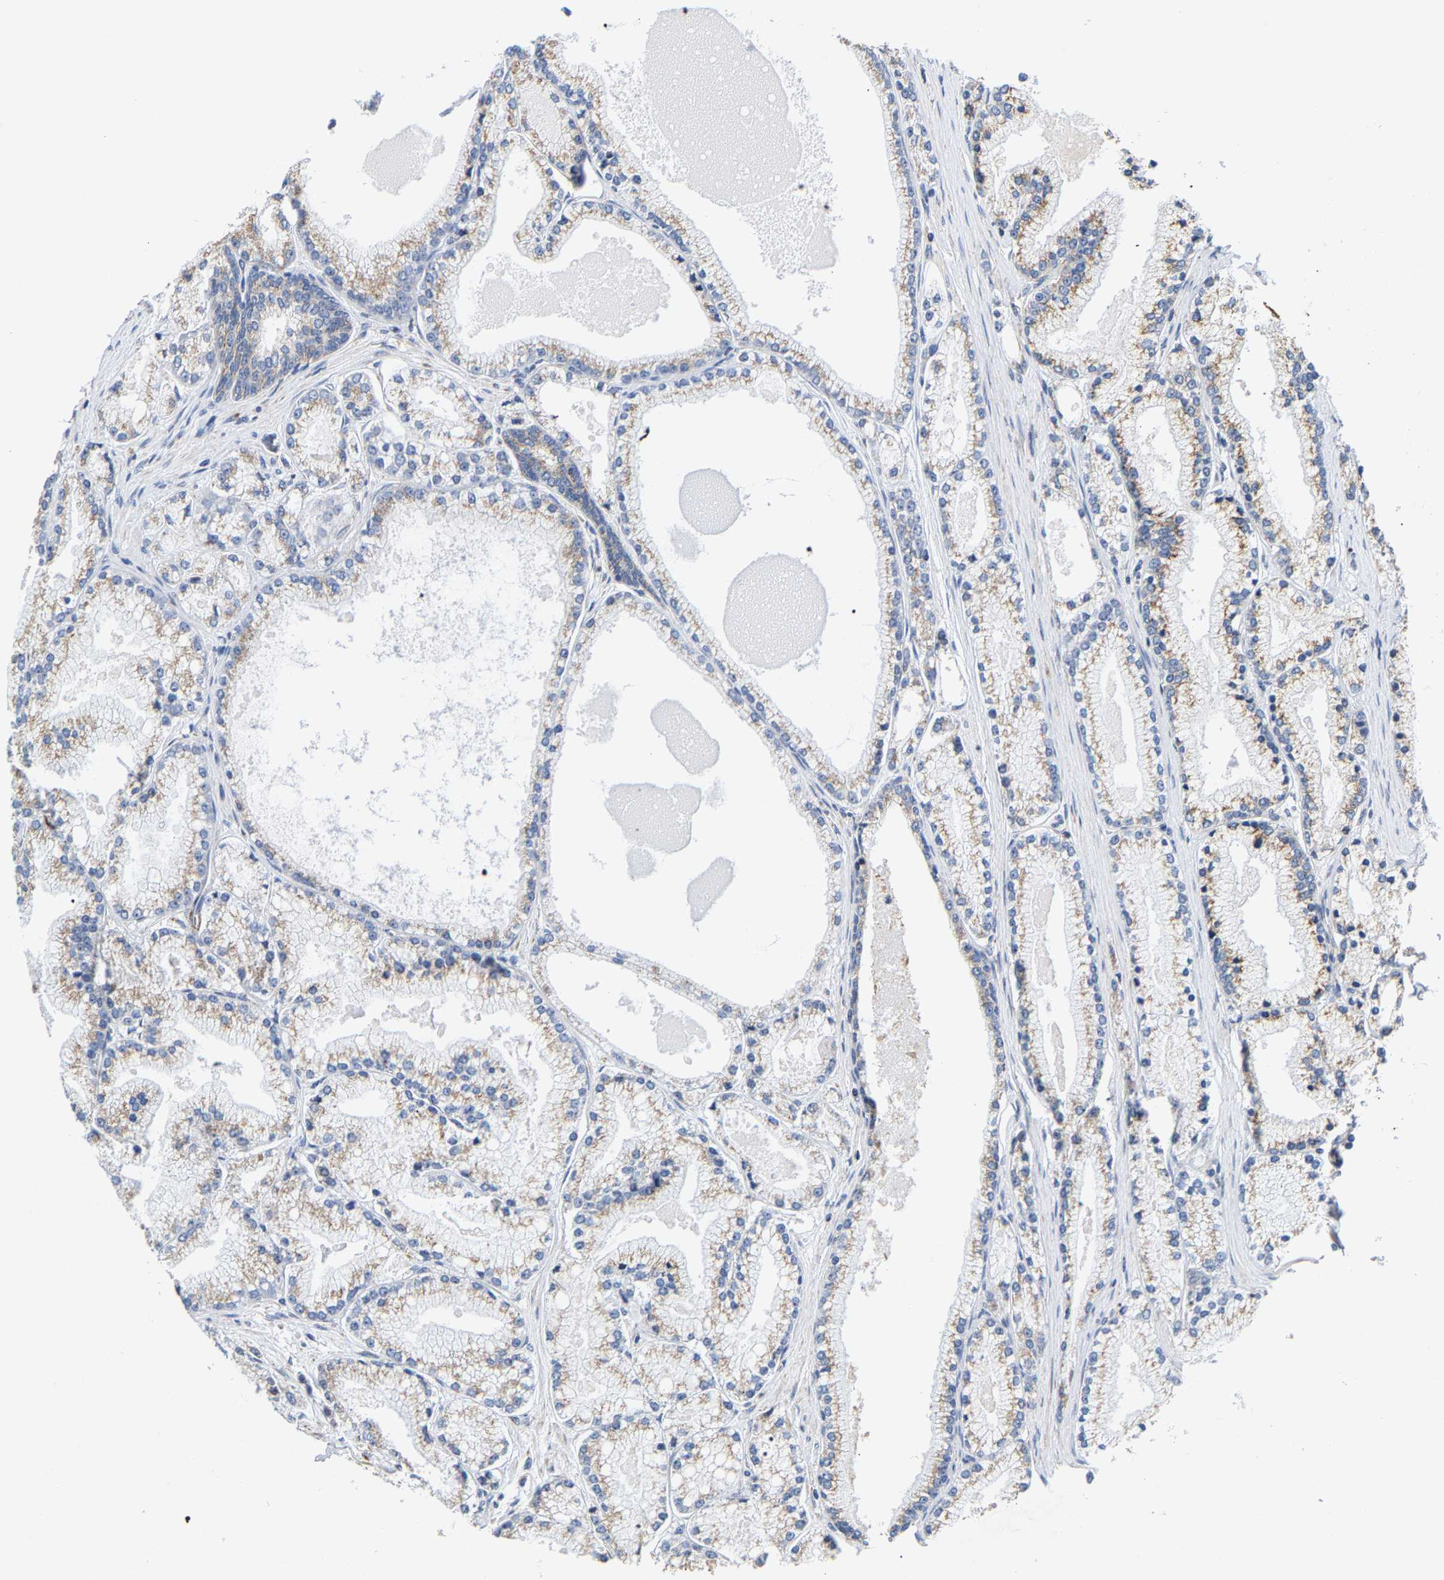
{"staining": {"intensity": "moderate", "quantity": ">75%", "location": "cytoplasmic/membranous"}, "tissue": "prostate cancer", "cell_type": "Tumor cells", "image_type": "cancer", "snomed": [{"axis": "morphology", "description": "Adenocarcinoma, High grade"}, {"axis": "topography", "description": "Prostate"}], "caption": "Immunohistochemical staining of prostate high-grade adenocarcinoma exhibits medium levels of moderate cytoplasmic/membranous expression in approximately >75% of tumor cells.", "gene": "PCNT", "patient": {"sex": "male", "age": 71}}